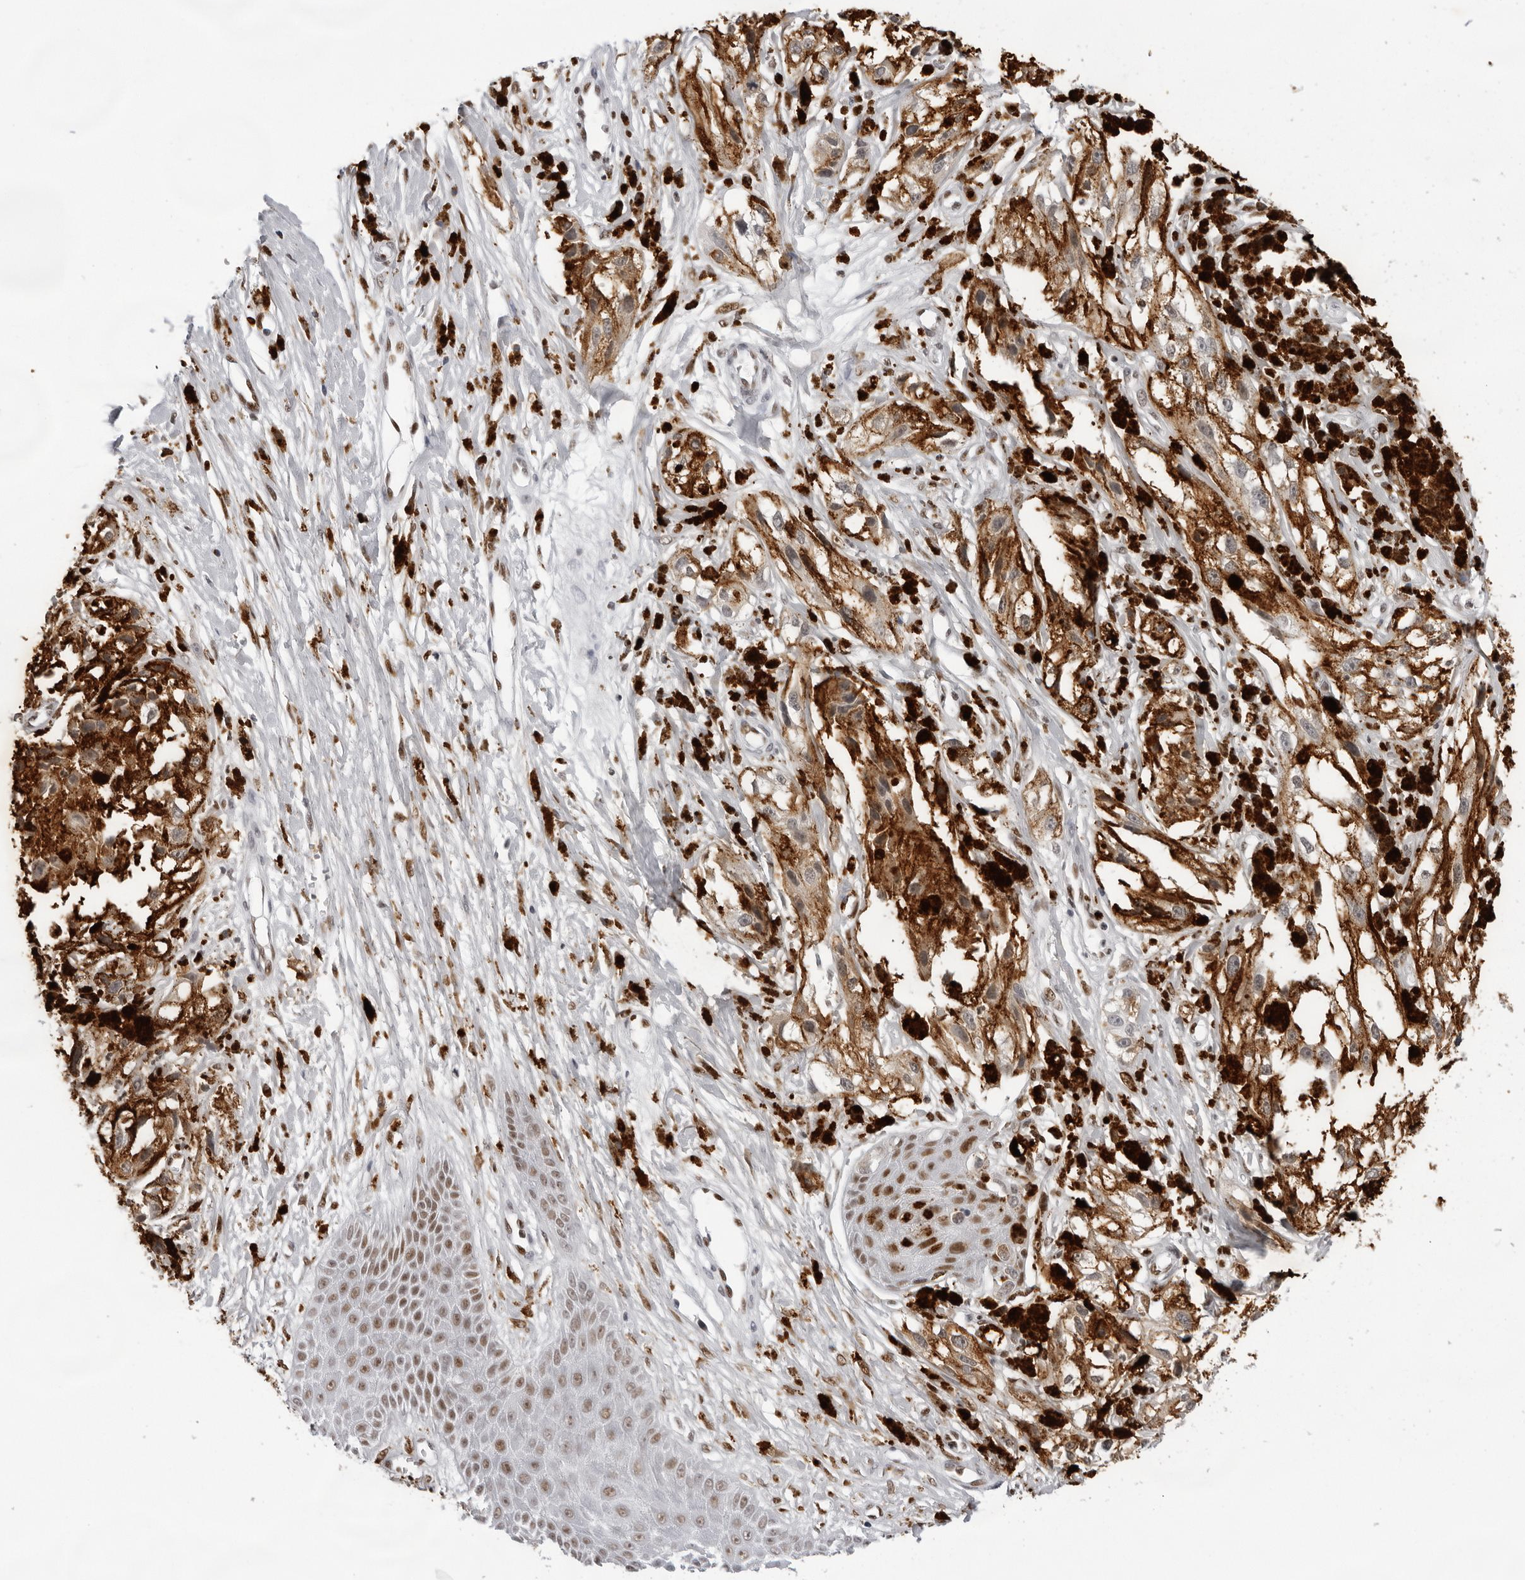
{"staining": {"intensity": "negative", "quantity": "none", "location": "none"}, "tissue": "melanoma", "cell_type": "Tumor cells", "image_type": "cancer", "snomed": [{"axis": "morphology", "description": "Malignant melanoma, NOS"}, {"axis": "topography", "description": "Skin"}], "caption": "High magnification brightfield microscopy of melanoma stained with DAB (brown) and counterstained with hematoxylin (blue): tumor cells show no significant positivity. Brightfield microscopy of IHC stained with DAB (brown) and hematoxylin (blue), captured at high magnification.", "gene": "OGG1", "patient": {"sex": "male", "age": 88}}